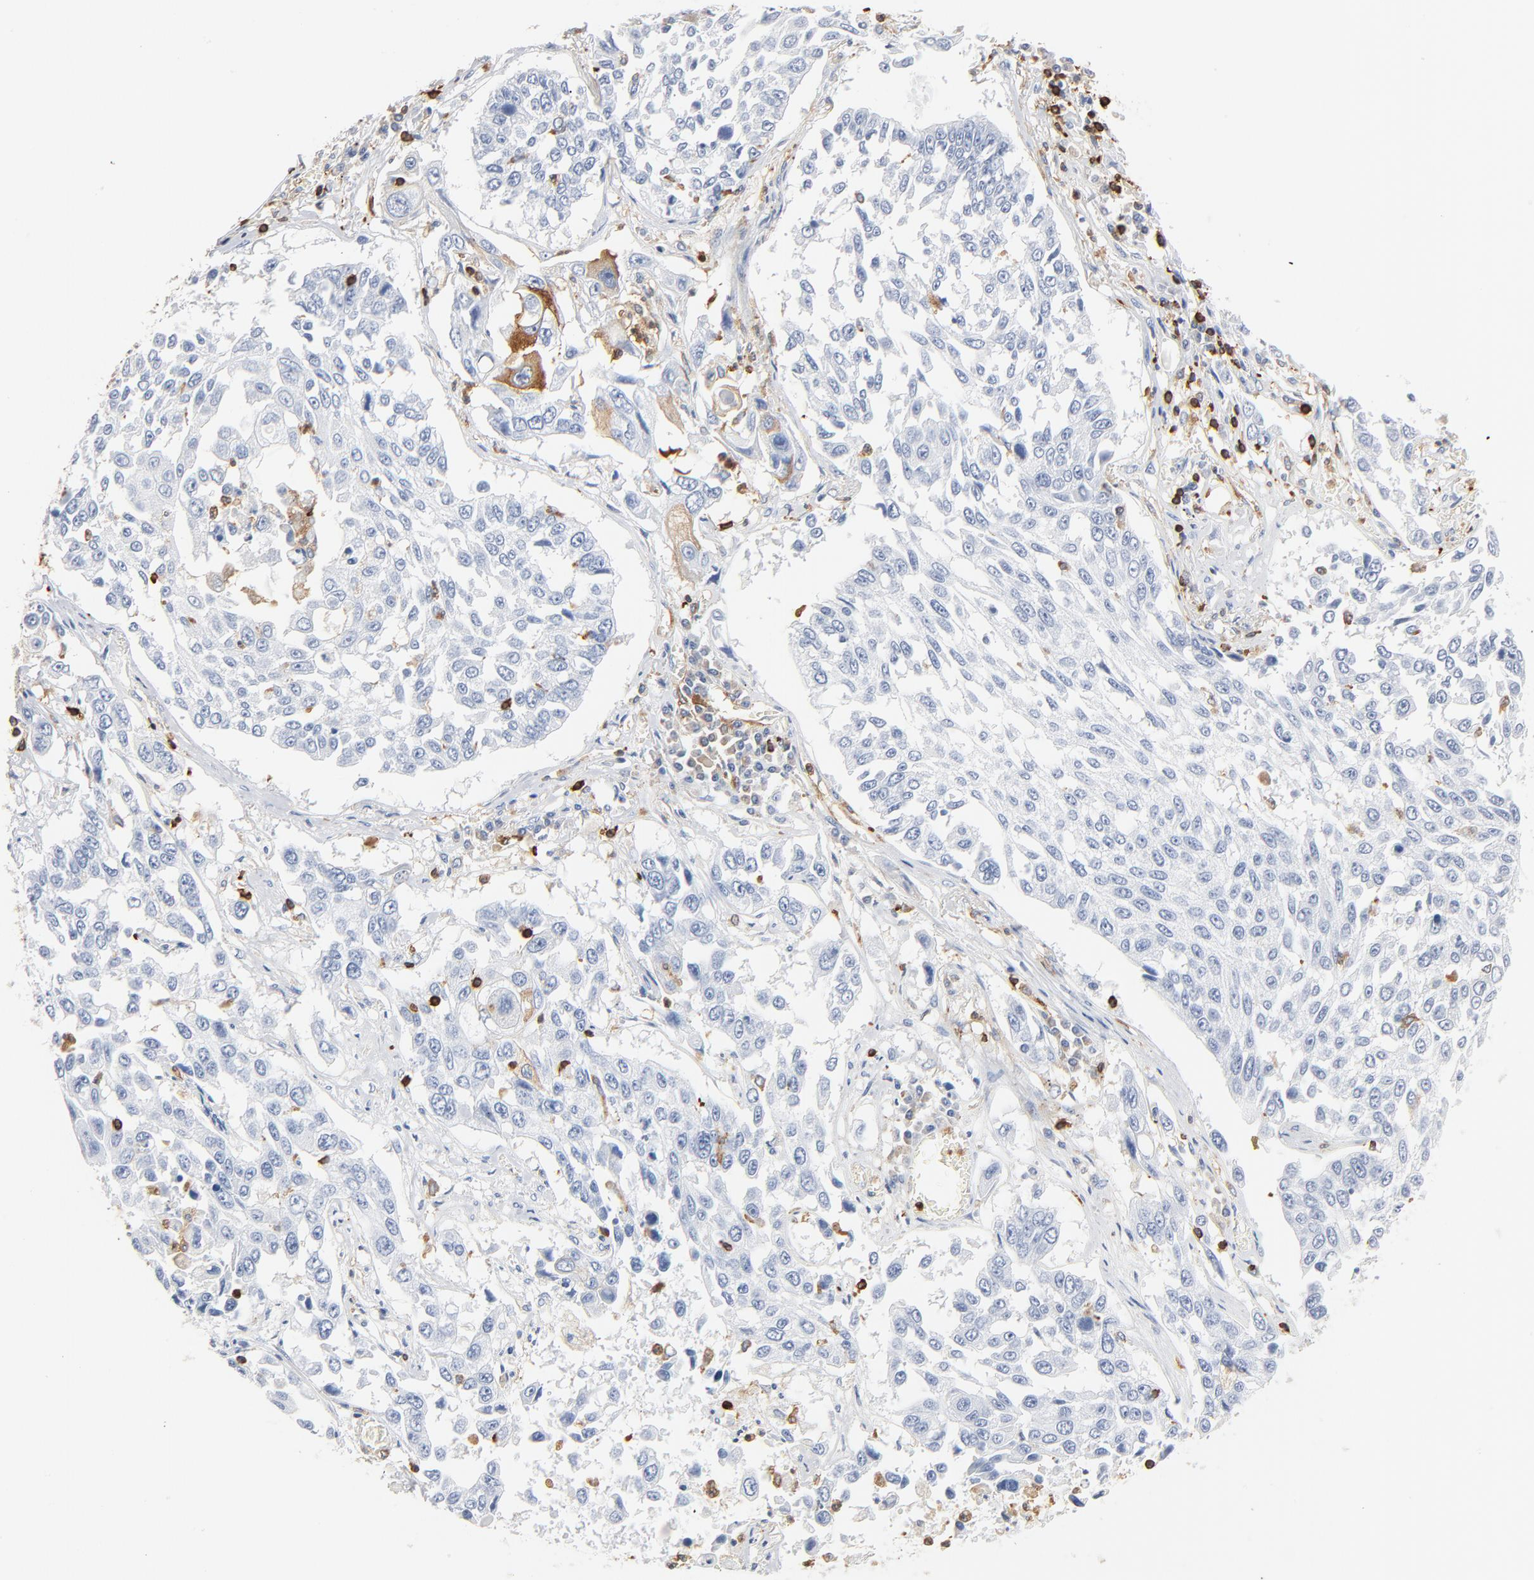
{"staining": {"intensity": "negative", "quantity": "none", "location": "none"}, "tissue": "lung cancer", "cell_type": "Tumor cells", "image_type": "cancer", "snomed": [{"axis": "morphology", "description": "Squamous cell carcinoma, NOS"}, {"axis": "topography", "description": "Lung"}], "caption": "The image displays no staining of tumor cells in lung cancer.", "gene": "SH3KBP1", "patient": {"sex": "male", "age": 71}}